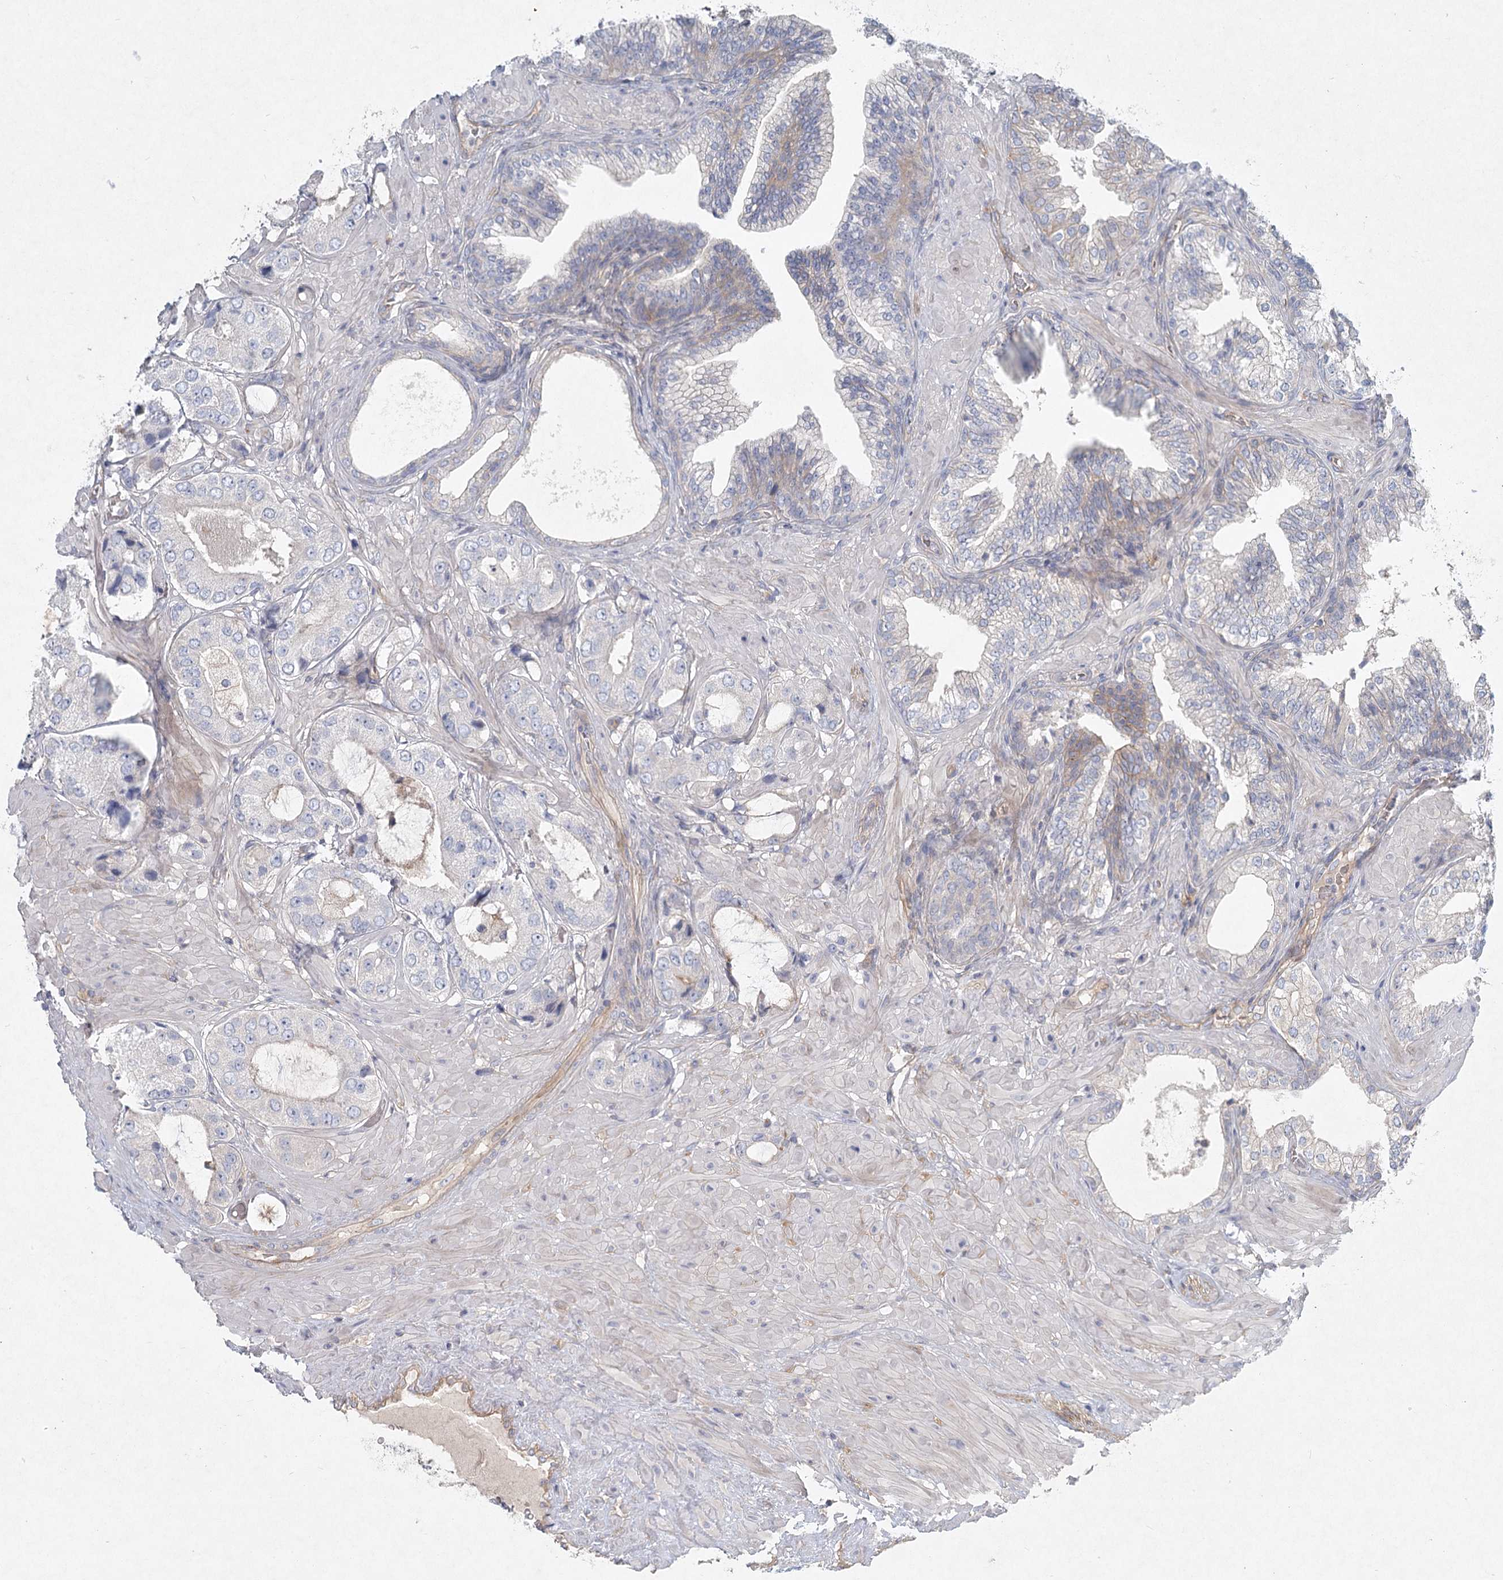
{"staining": {"intensity": "weak", "quantity": "<25%", "location": "cytoplasmic/membranous"}, "tissue": "prostate cancer", "cell_type": "Tumor cells", "image_type": "cancer", "snomed": [{"axis": "morphology", "description": "Adenocarcinoma, High grade"}, {"axis": "topography", "description": "Prostate"}], "caption": "Immunohistochemistry (IHC) image of human prostate cancer (high-grade adenocarcinoma) stained for a protein (brown), which exhibits no staining in tumor cells. (Stains: DAB (3,3'-diaminobenzidine) immunohistochemistry (IHC) with hematoxylin counter stain, Microscopy: brightfield microscopy at high magnification).", "gene": "DNMBP", "patient": {"sex": "male", "age": 59}}